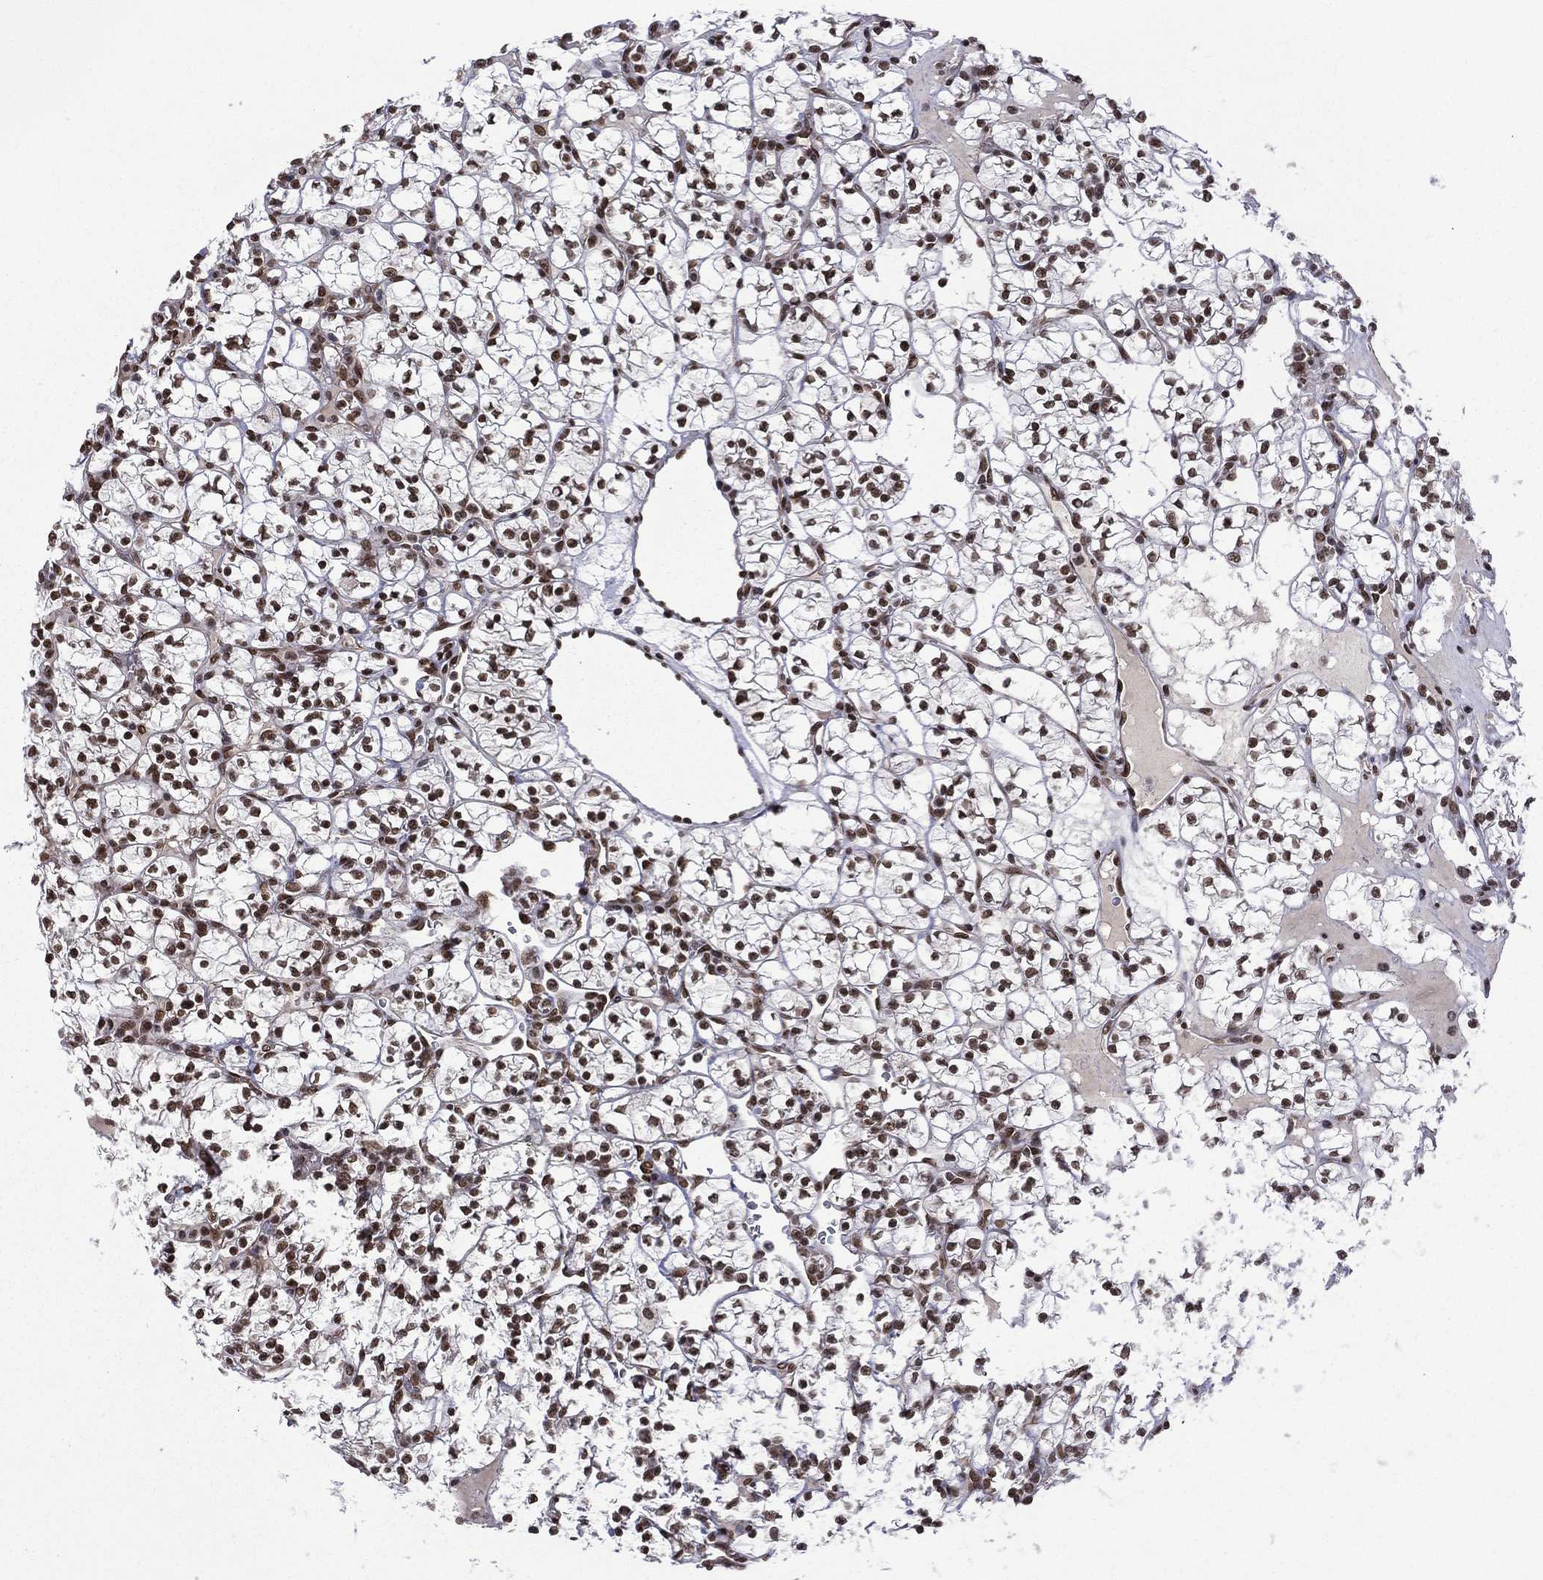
{"staining": {"intensity": "strong", "quantity": ">75%", "location": "nuclear"}, "tissue": "renal cancer", "cell_type": "Tumor cells", "image_type": "cancer", "snomed": [{"axis": "morphology", "description": "Adenocarcinoma, NOS"}, {"axis": "topography", "description": "Kidney"}], "caption": "A photomicrograph of adenocarcinoma (renal) stained for a protein displays strong nuclear brown staining in tumor cells.", "gene": "C5orf24", "patient": {"sex": "female", "age": 89}}